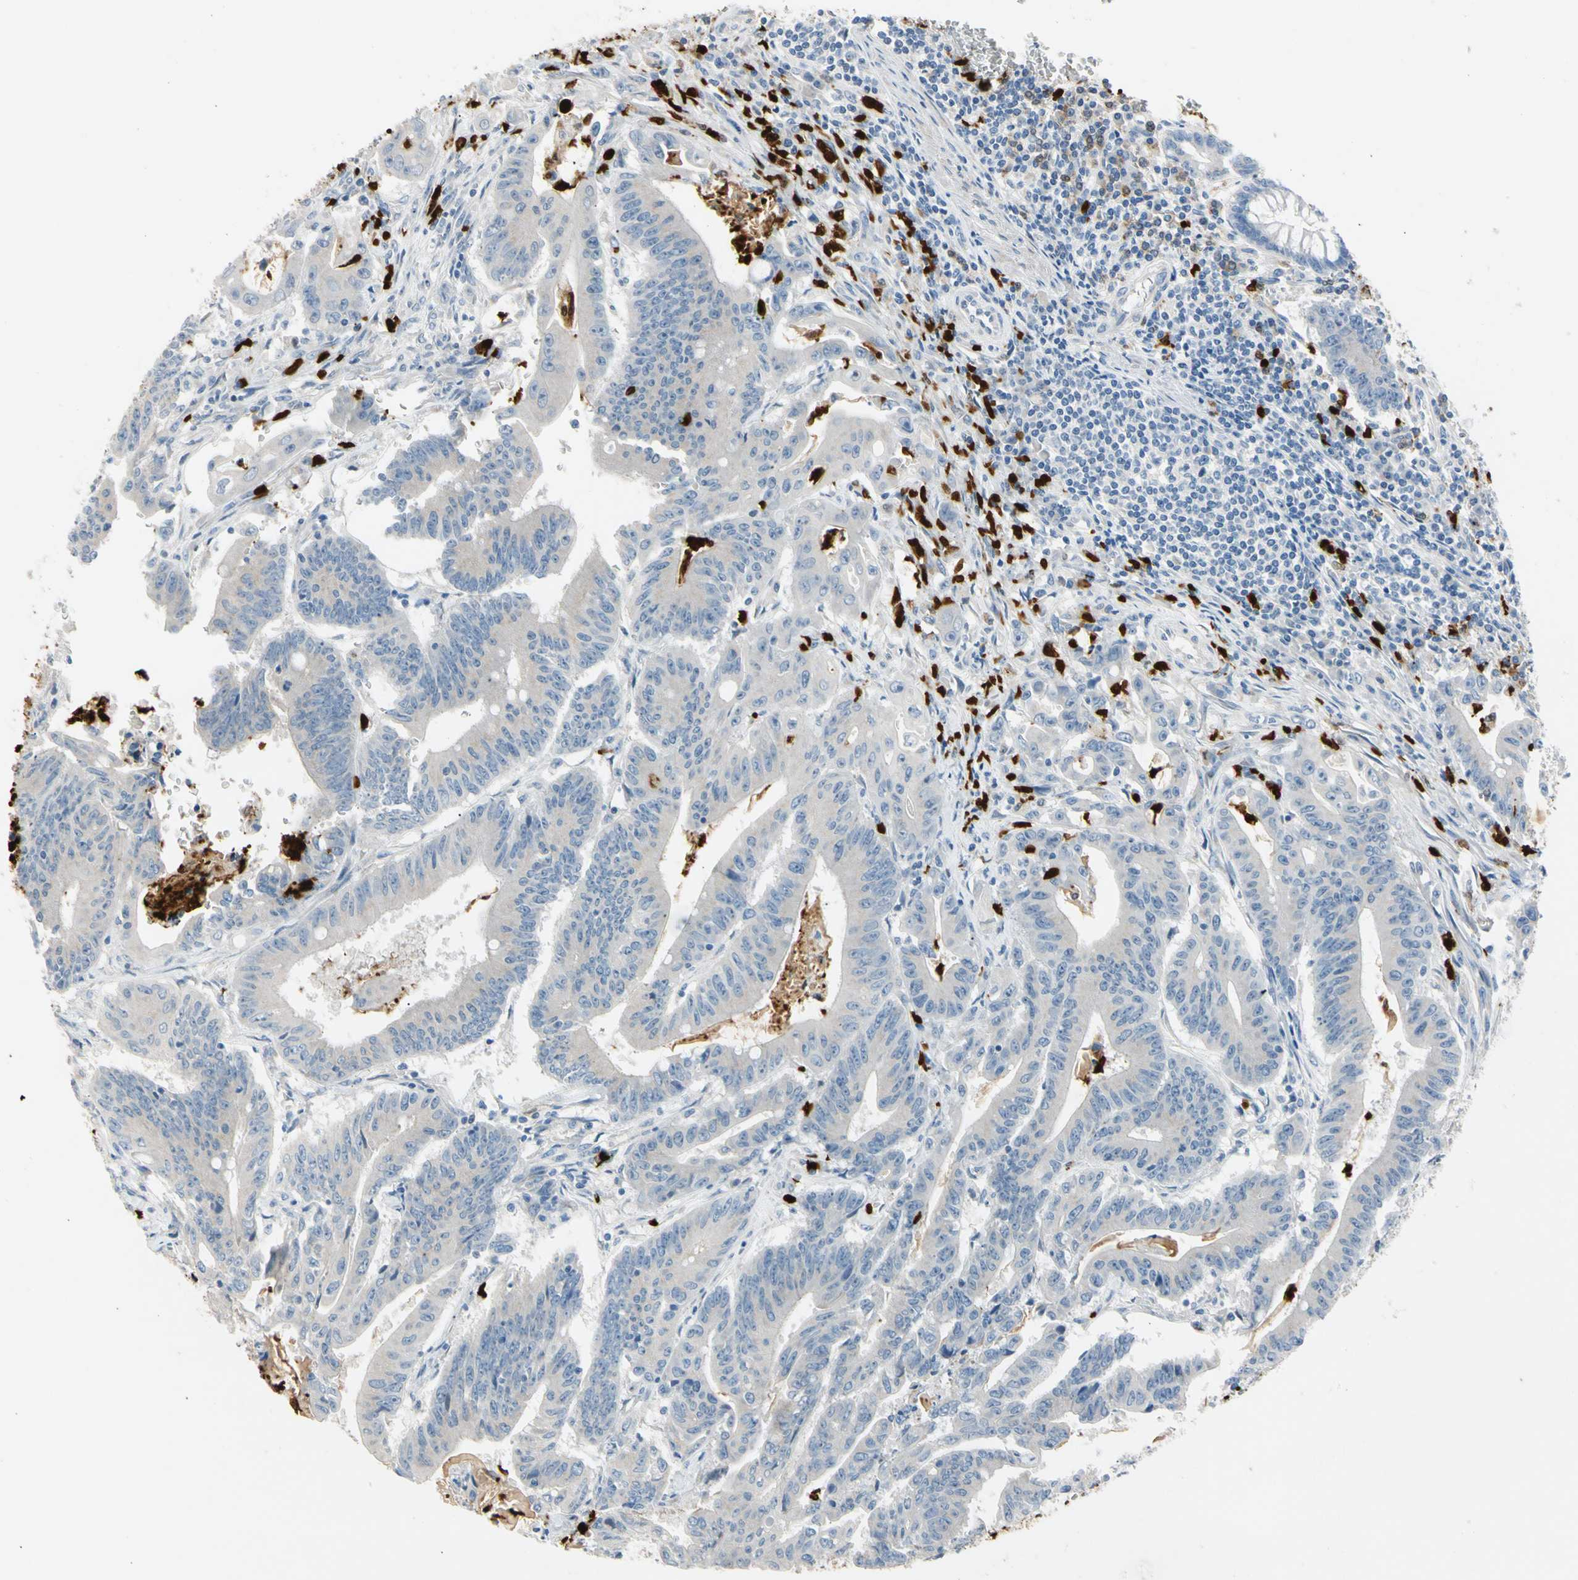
{"staining": {"intensity": "negative", "quantity": "none", "location": "none"}, "tissue": "colorectal cancer", "cell_type": "Tumor cells", "image_type": "cancer", "snomed": [{"axis": "morphology", "description": "Adenocarcinoma, NOS"}, {"axis": "topography", "description": "Colon"}], "caption": "IHC image of colorectal cancer stained for a protein (brown), which demonstrates no staining in tumor cells.", "gene": "TRAF5", "patient": {"sex": "male", "age": 45}}